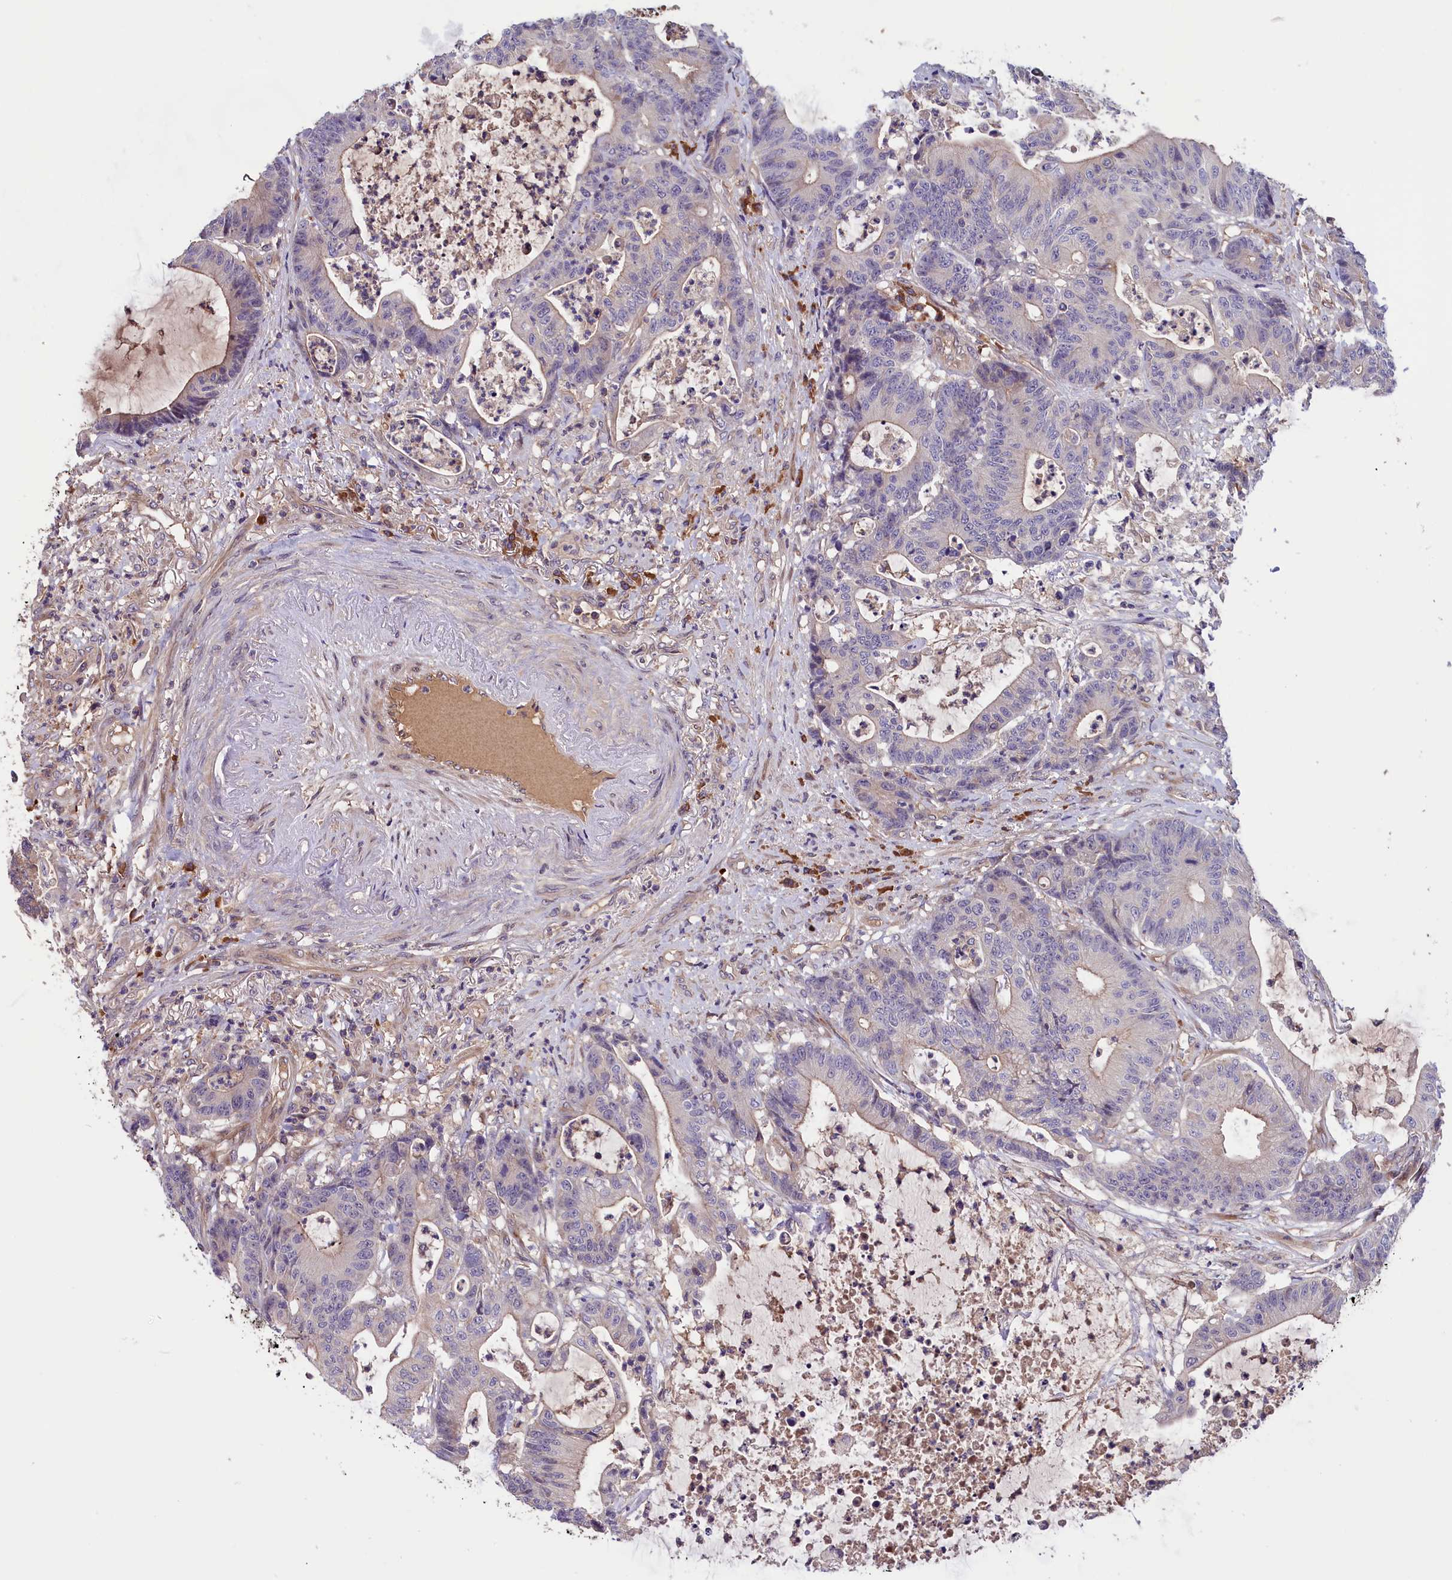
{"staining": {"intensity": "weak", "quantity": "<25%", "location": "cytoplasmic/membranous"}, "tissue": "colorectal cancer", "cell_type": "Tumor cells", "image_type": "cancer", "snomed": [{"axis": "morphology", "description": "Adenocarcinoma, NOS"}, {"axis": "topography", "description": "Colon"}], "caption": "This photomicrograph is of colorectal adenocarcinoma stained with immunohistochemistry to label a protein in brown with the nuclei are counter-stained blue. There is no expression in tumor cells.", "gene": "SETD6", "patient": {"sex": "female", "age": 84}}